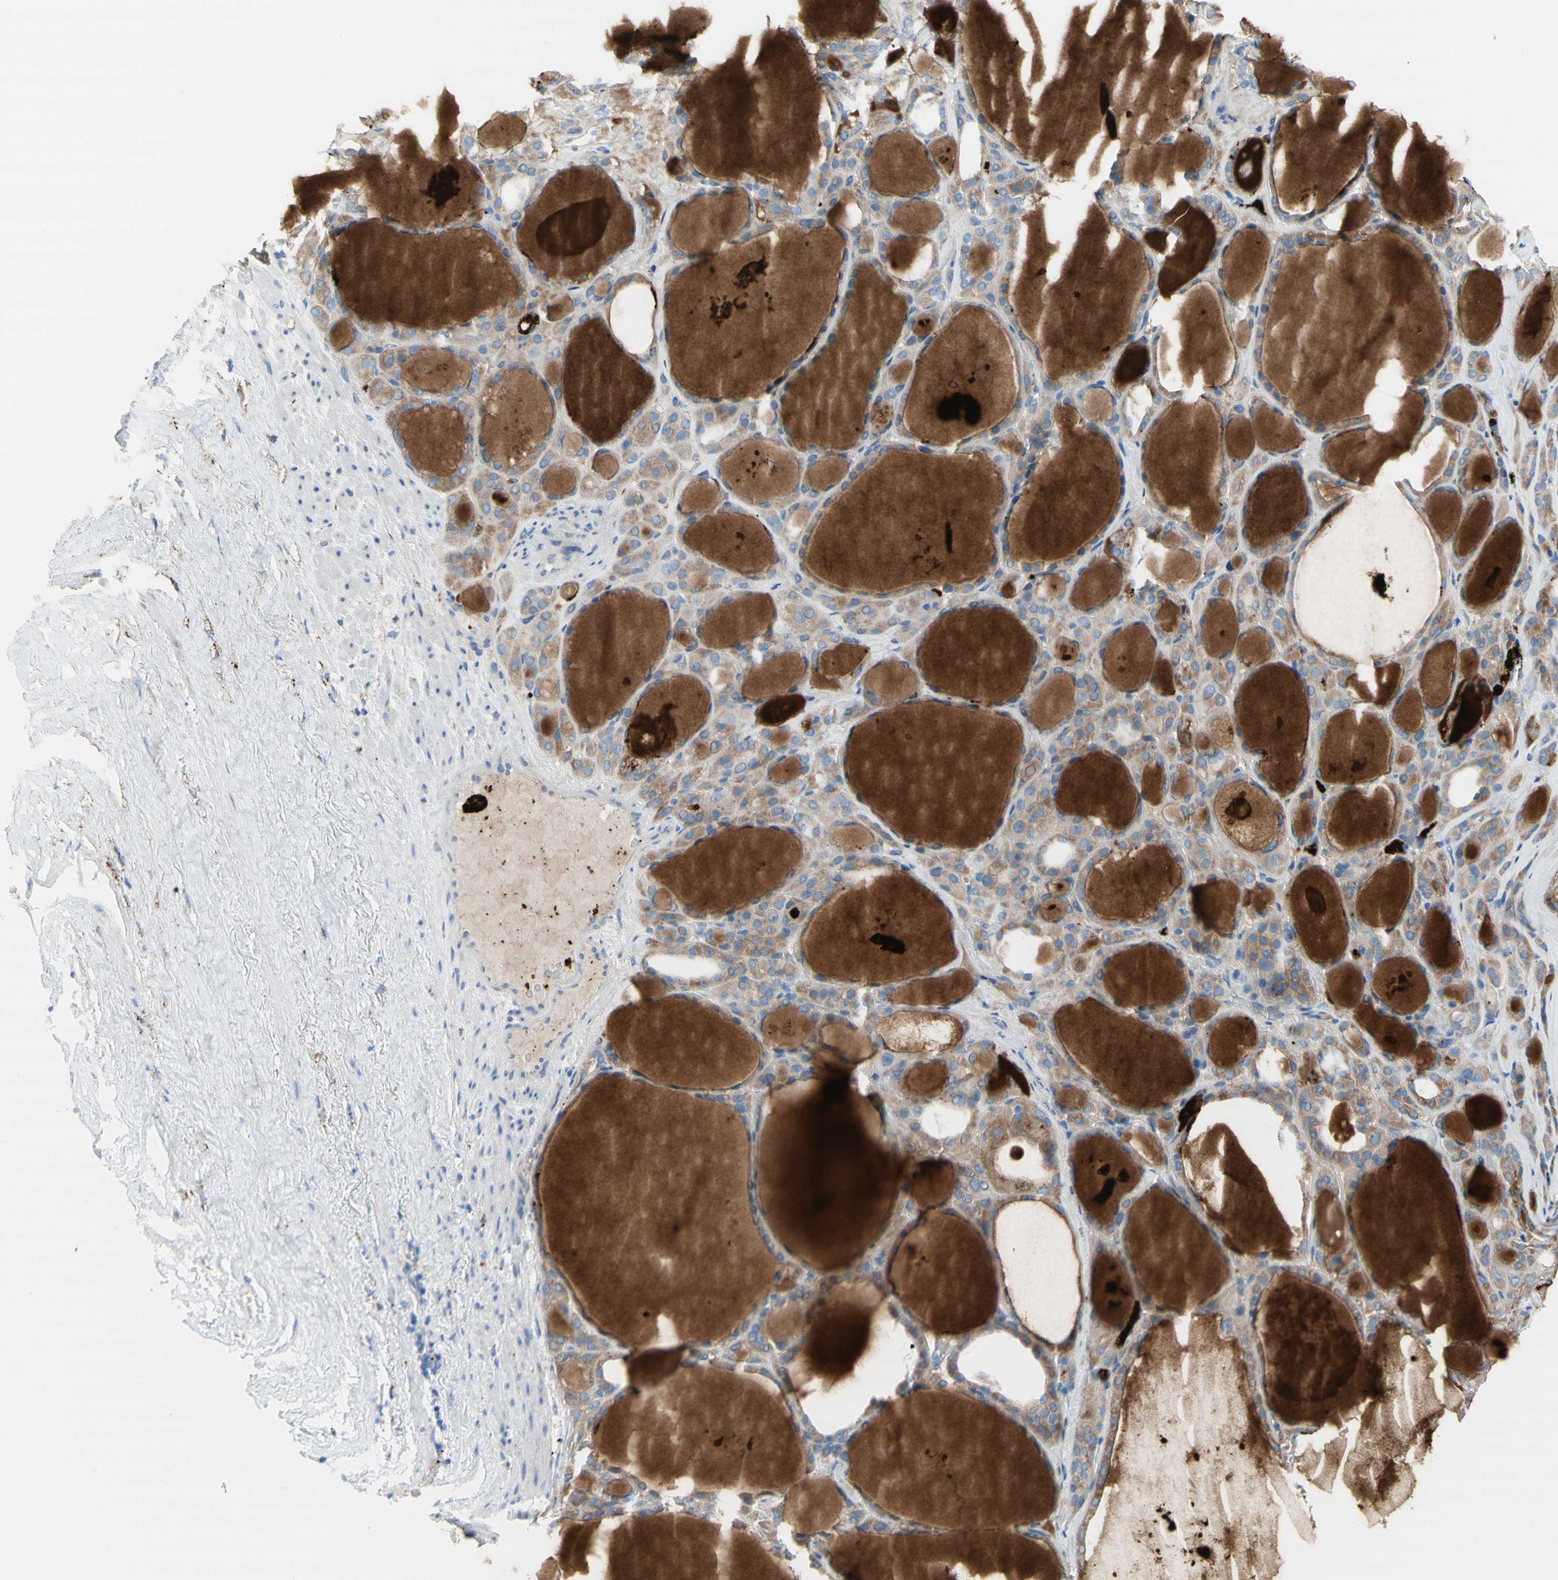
{"staining": {"intensity": "moderate", "quantity": ">75%", "location": "cytoplasmic/membranous"}, "tissue": "thyroid gland", "cell_type": "Glandular cells", "image_type": "normal", "snomed": [{"axis": "morphology", "description": "Normal tissue, NOS"}, {"axis": "morphology", "description": "Carcinoma, NOS"}, {"axis": "topography", "description": "Thyroid gland"}], "caption": "Moderate cytoplasmic/membranous protein expression is seen in about >75% of glandular cells in thyroid gland.", "gene": "URB2", "patient": {"sex": "female", "age": 86}}